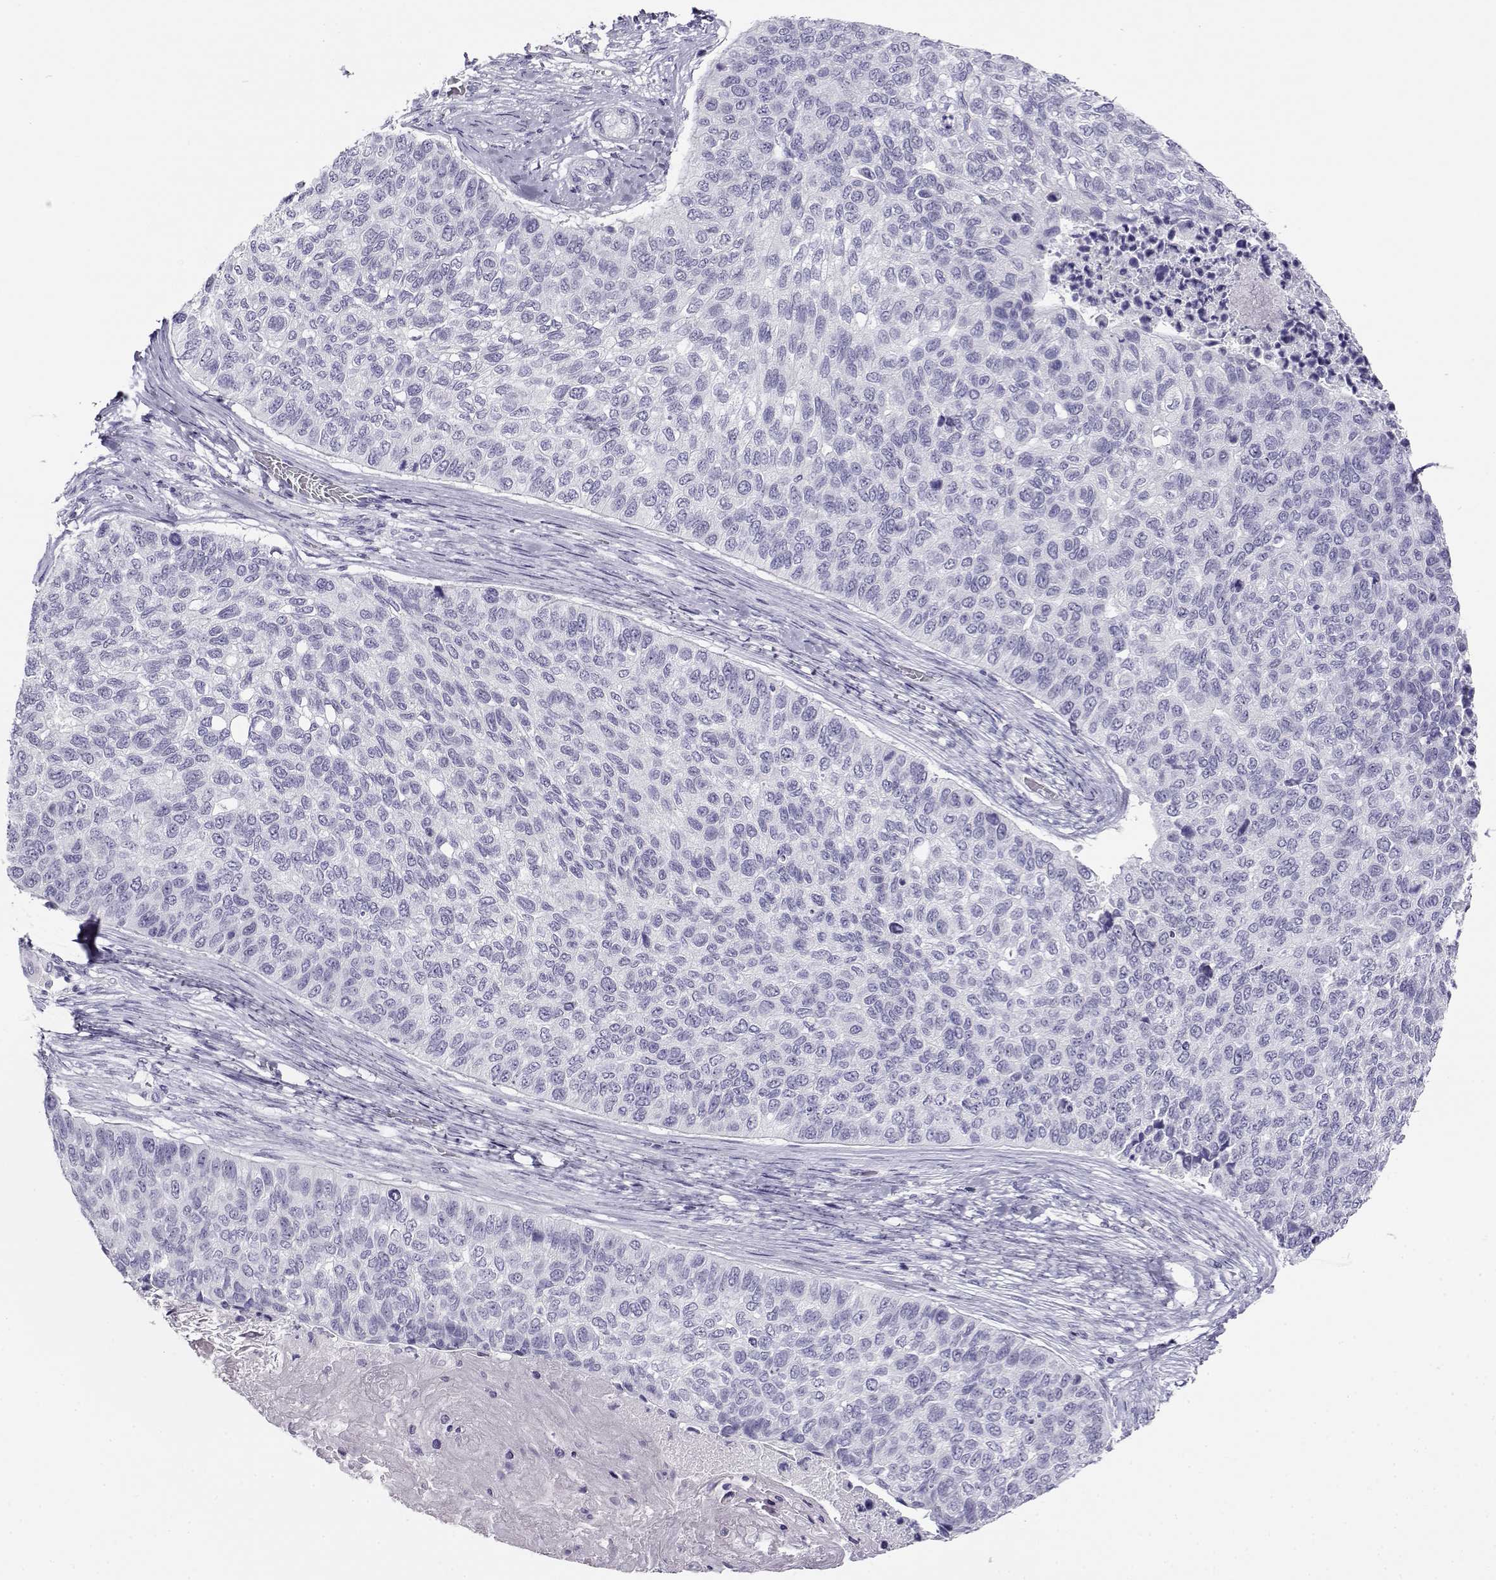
{"staining": {"intensity": "negative", "quantity": "none", "location": "none"}, "tissue": "lung cancer", "cell_type": "Tumor cells", "image_type": "cancer", "snomed": [{"axis": "morphology", "description": "Squamous cell carcinoma, NOS"}, {"axis": "topography", "description": "Lung"}], "caption": "A photomicrograph of lung squamous cell carcinoma stained for a protein shows no brown staining in tumor cells.", "gene": "RHOXF2", "patient": {"sex": "male", "age": 69}}